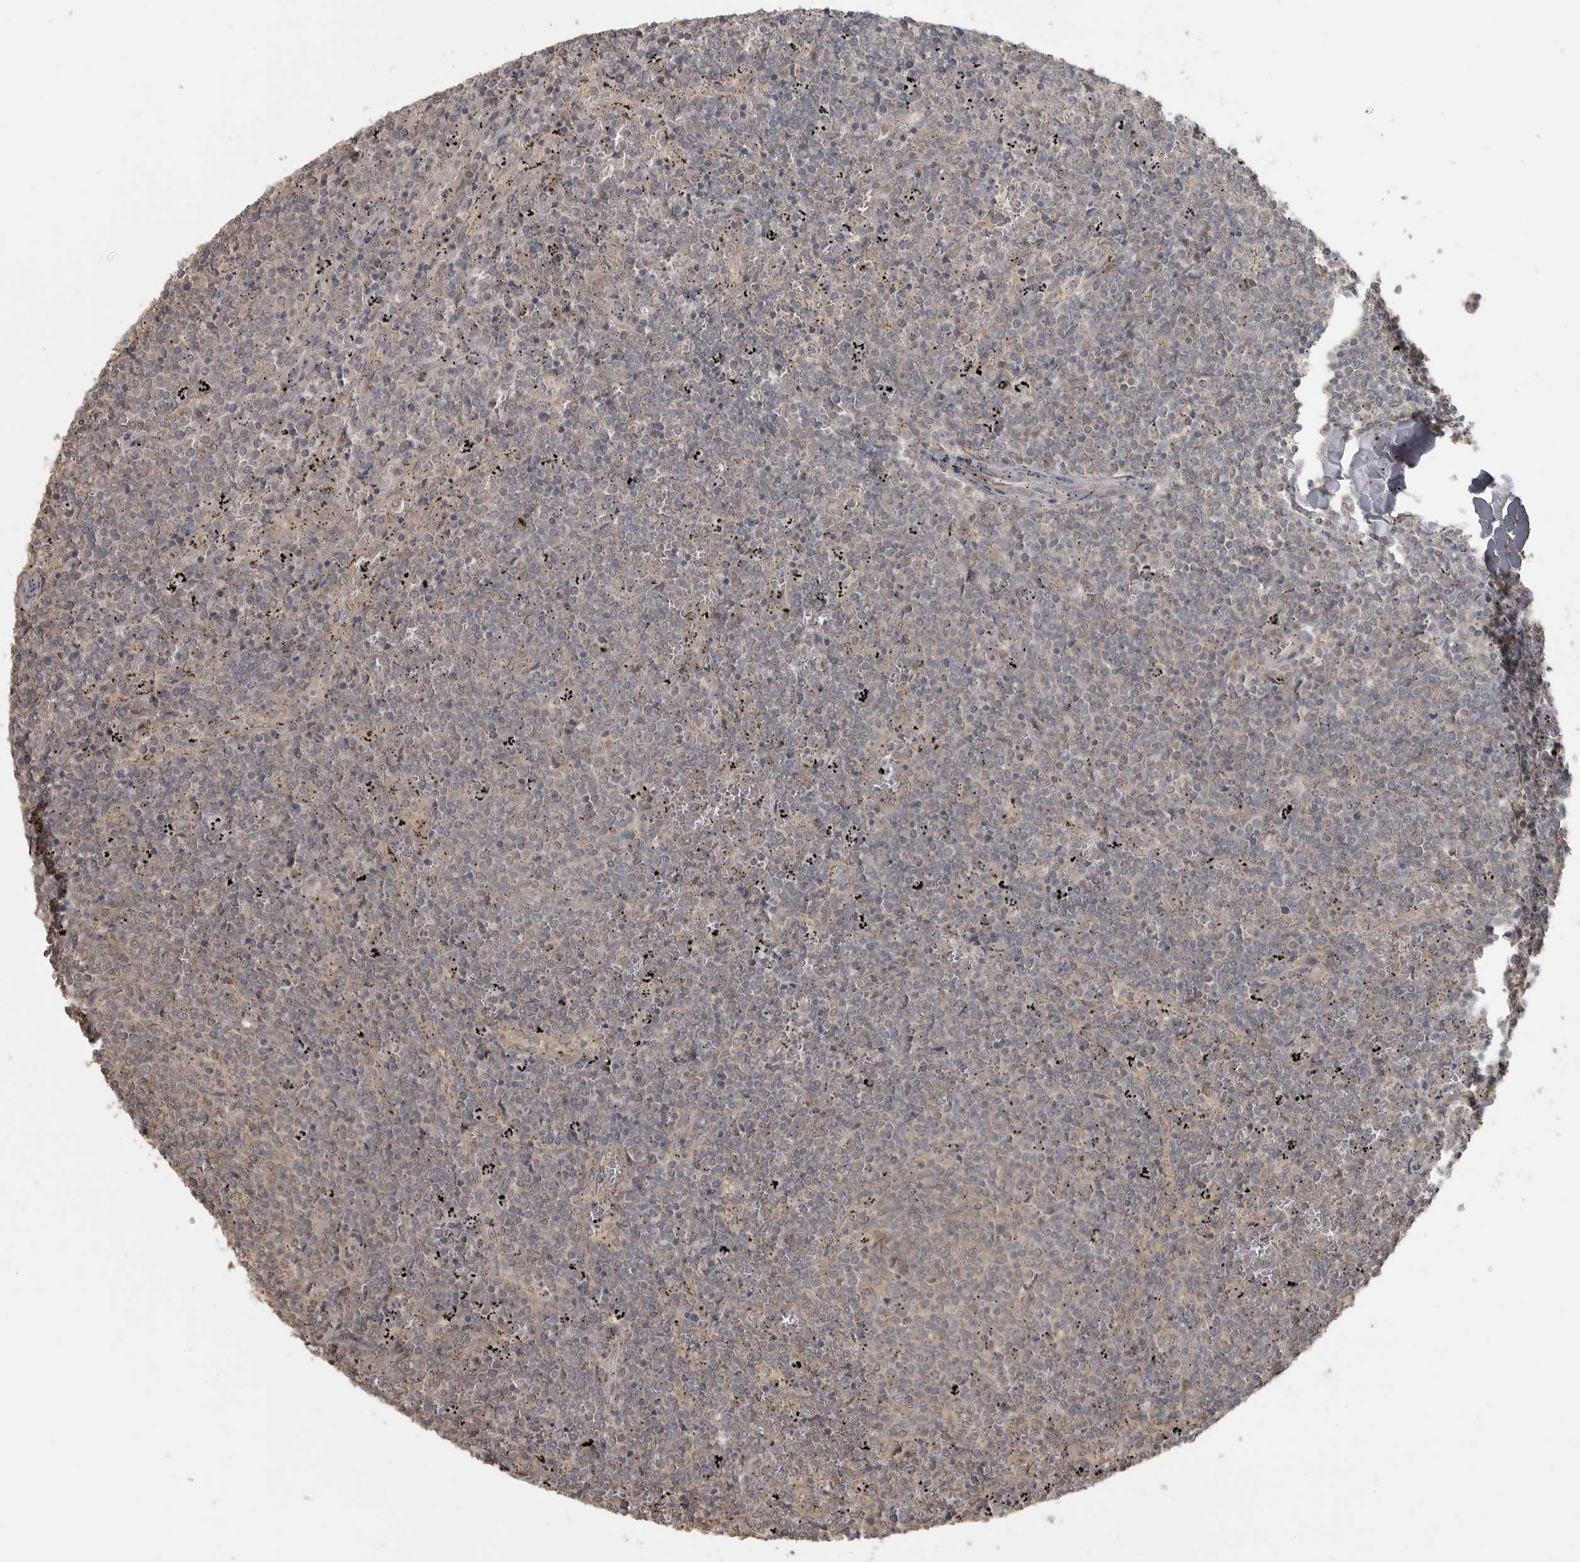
{"staining": {"intensity": "negative", "quantity": "none", "location": "none"}, "tissue": "lymphoma", "cell_type": "Tumor cells", "image_type": "cancer", "snomed": [{"axis": "morphology", "description": "Malignant lymphoma, non-Hodgkin's type, Low grade"}, {"axis": "topography", "description": "Spleen"}], "caption": "IHC histopathology image of human low-grade malignant lymphoma, non-Hodgkin's type stained for a protein (brown), which demonstrates no staining in tumor cells.", "gene": "LLGL1", "patient": {"sex": "female", "age": 50}}